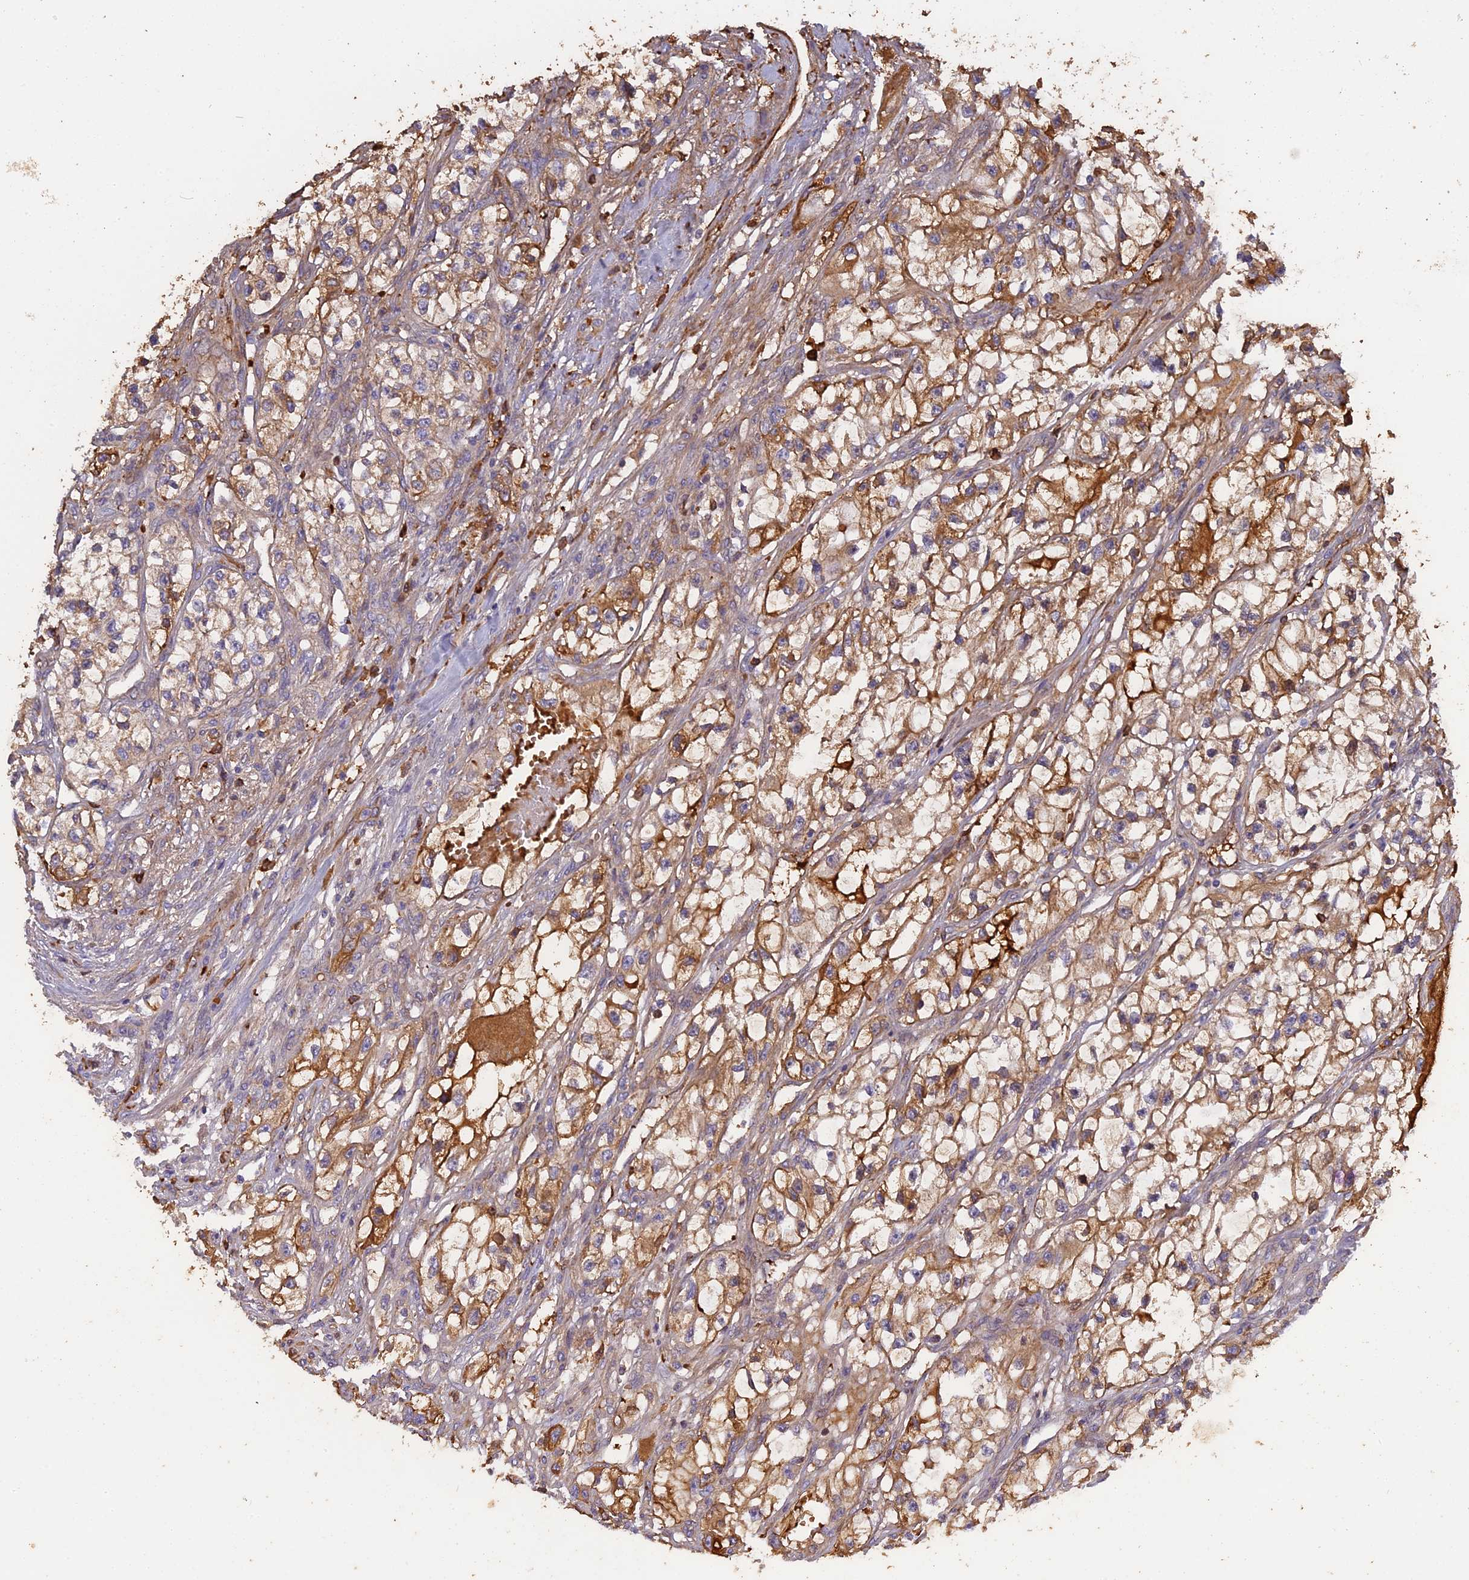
{"staining": {"intensity": "moderate", "quantity": ">75%", "location": "cytoplasmic/membranous"}, "tissue": "renal cancer", "cell_type": "Tumor cells", "image_type": "cancer", "snomed": [{"axis": "morphology", "description": "Adenocarcinoma, NOS"}, {"axis": "topography", "description": "Kidney"}], "caption": "Tumor cells demonstrate moderate cytoplasmic/membranous positivity in about >75% of cells in renal cancer (adenocarcinoma).", "gene": "PZP", "patient": {"sex": "female", "age": 57}}